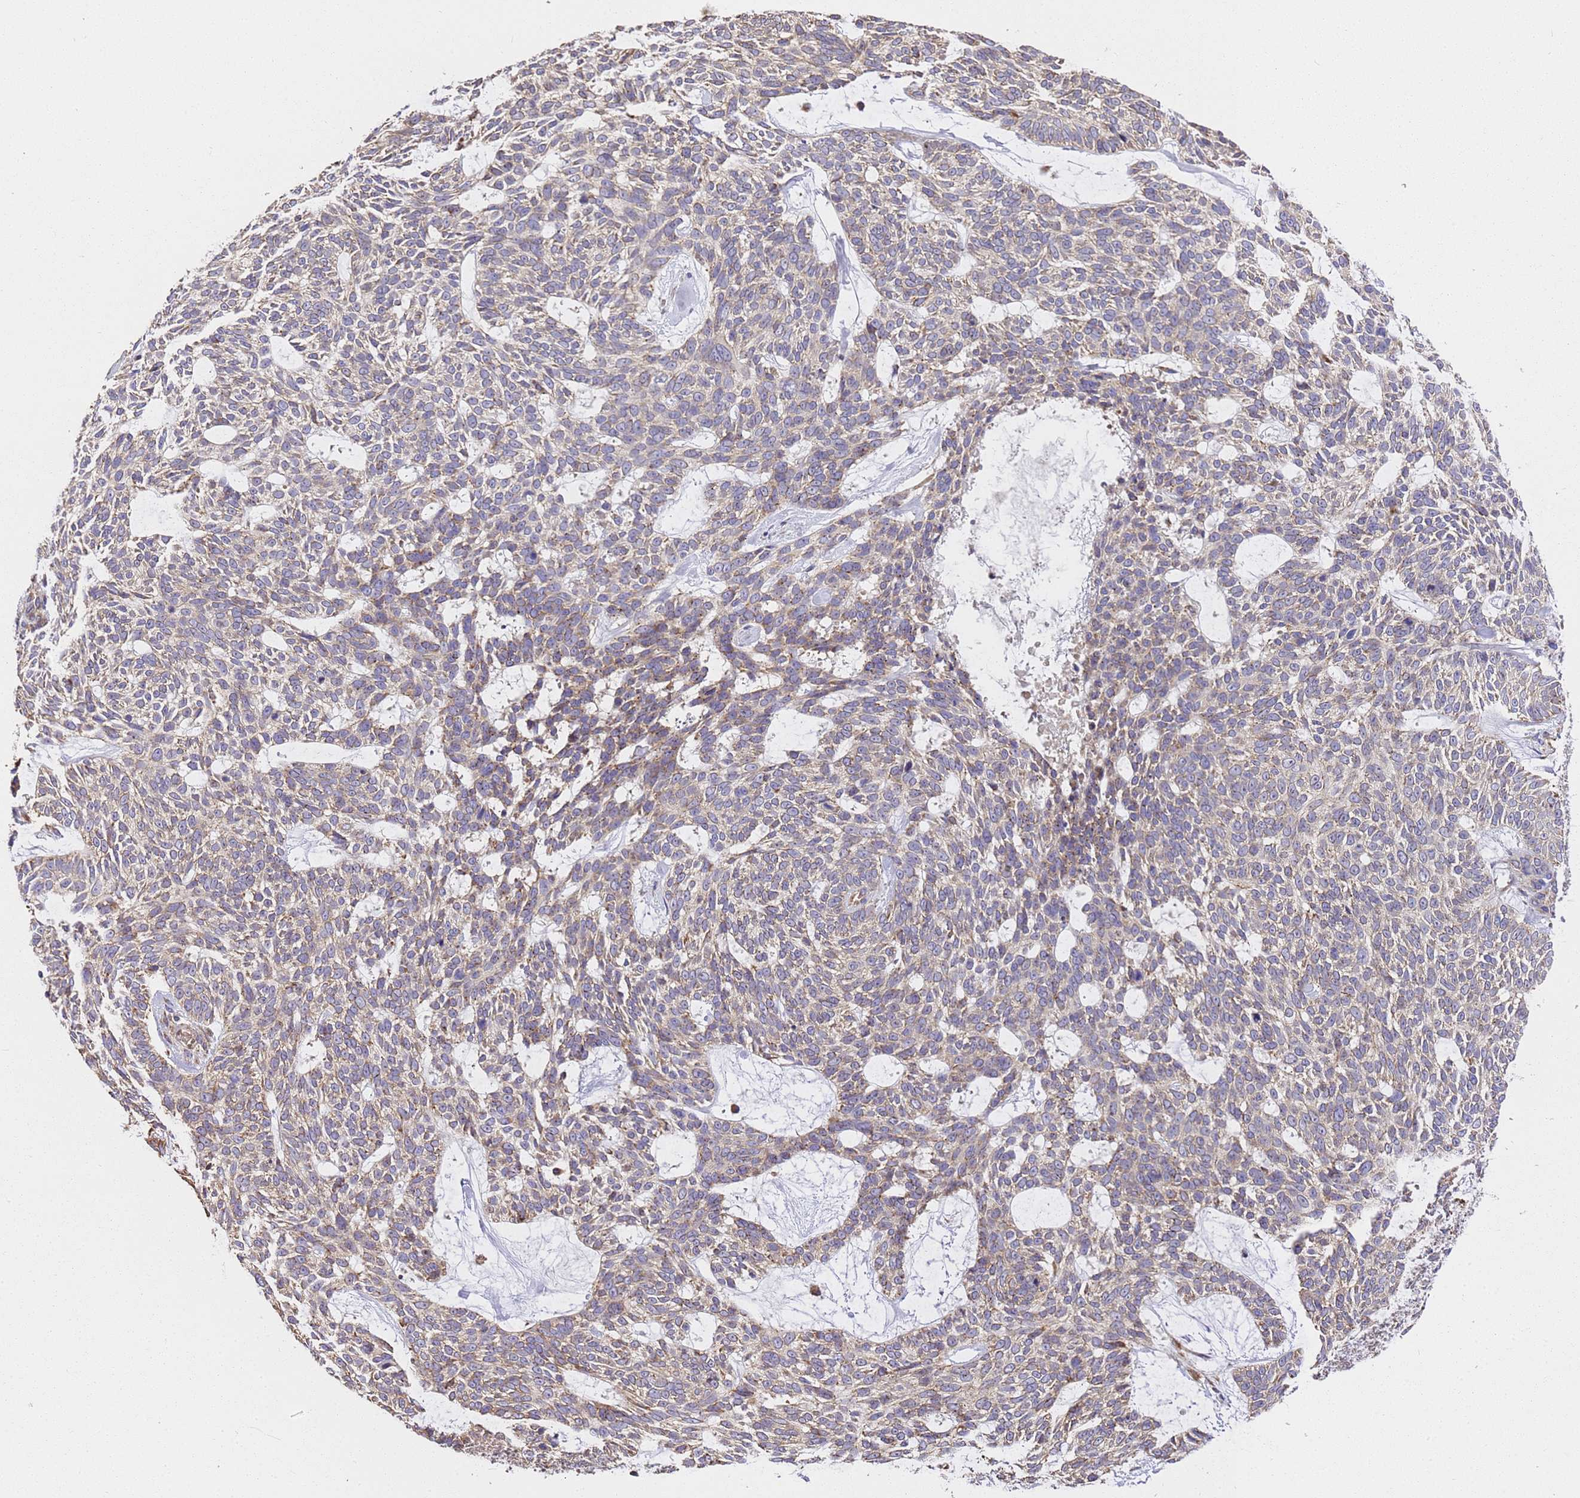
{"staining": {"intensity": "moderate", "quantity": "<25%", "location": "cytoplasmic/membranous"}, "tissue": "skin cancer", "cell_type": "Tumor cells", "image_type": "cancer", "snomed": [{"axis": "morphology", "description": "Basal cell carcinoma"}, {"axis": "topography", "description": "Skin"}], "caption": "High-magnification brightfield microscopy of basal cell carcinoma (skin) stained with DAB (brown) and counterstained with hematoxylin (blue). tumor cells exhibit moderate cytoplasmic/membranous positivity is seen in approximately<25% of cells.", "gene": "LRRIQ1", "patient": {"sex": "male", "age": 75}}